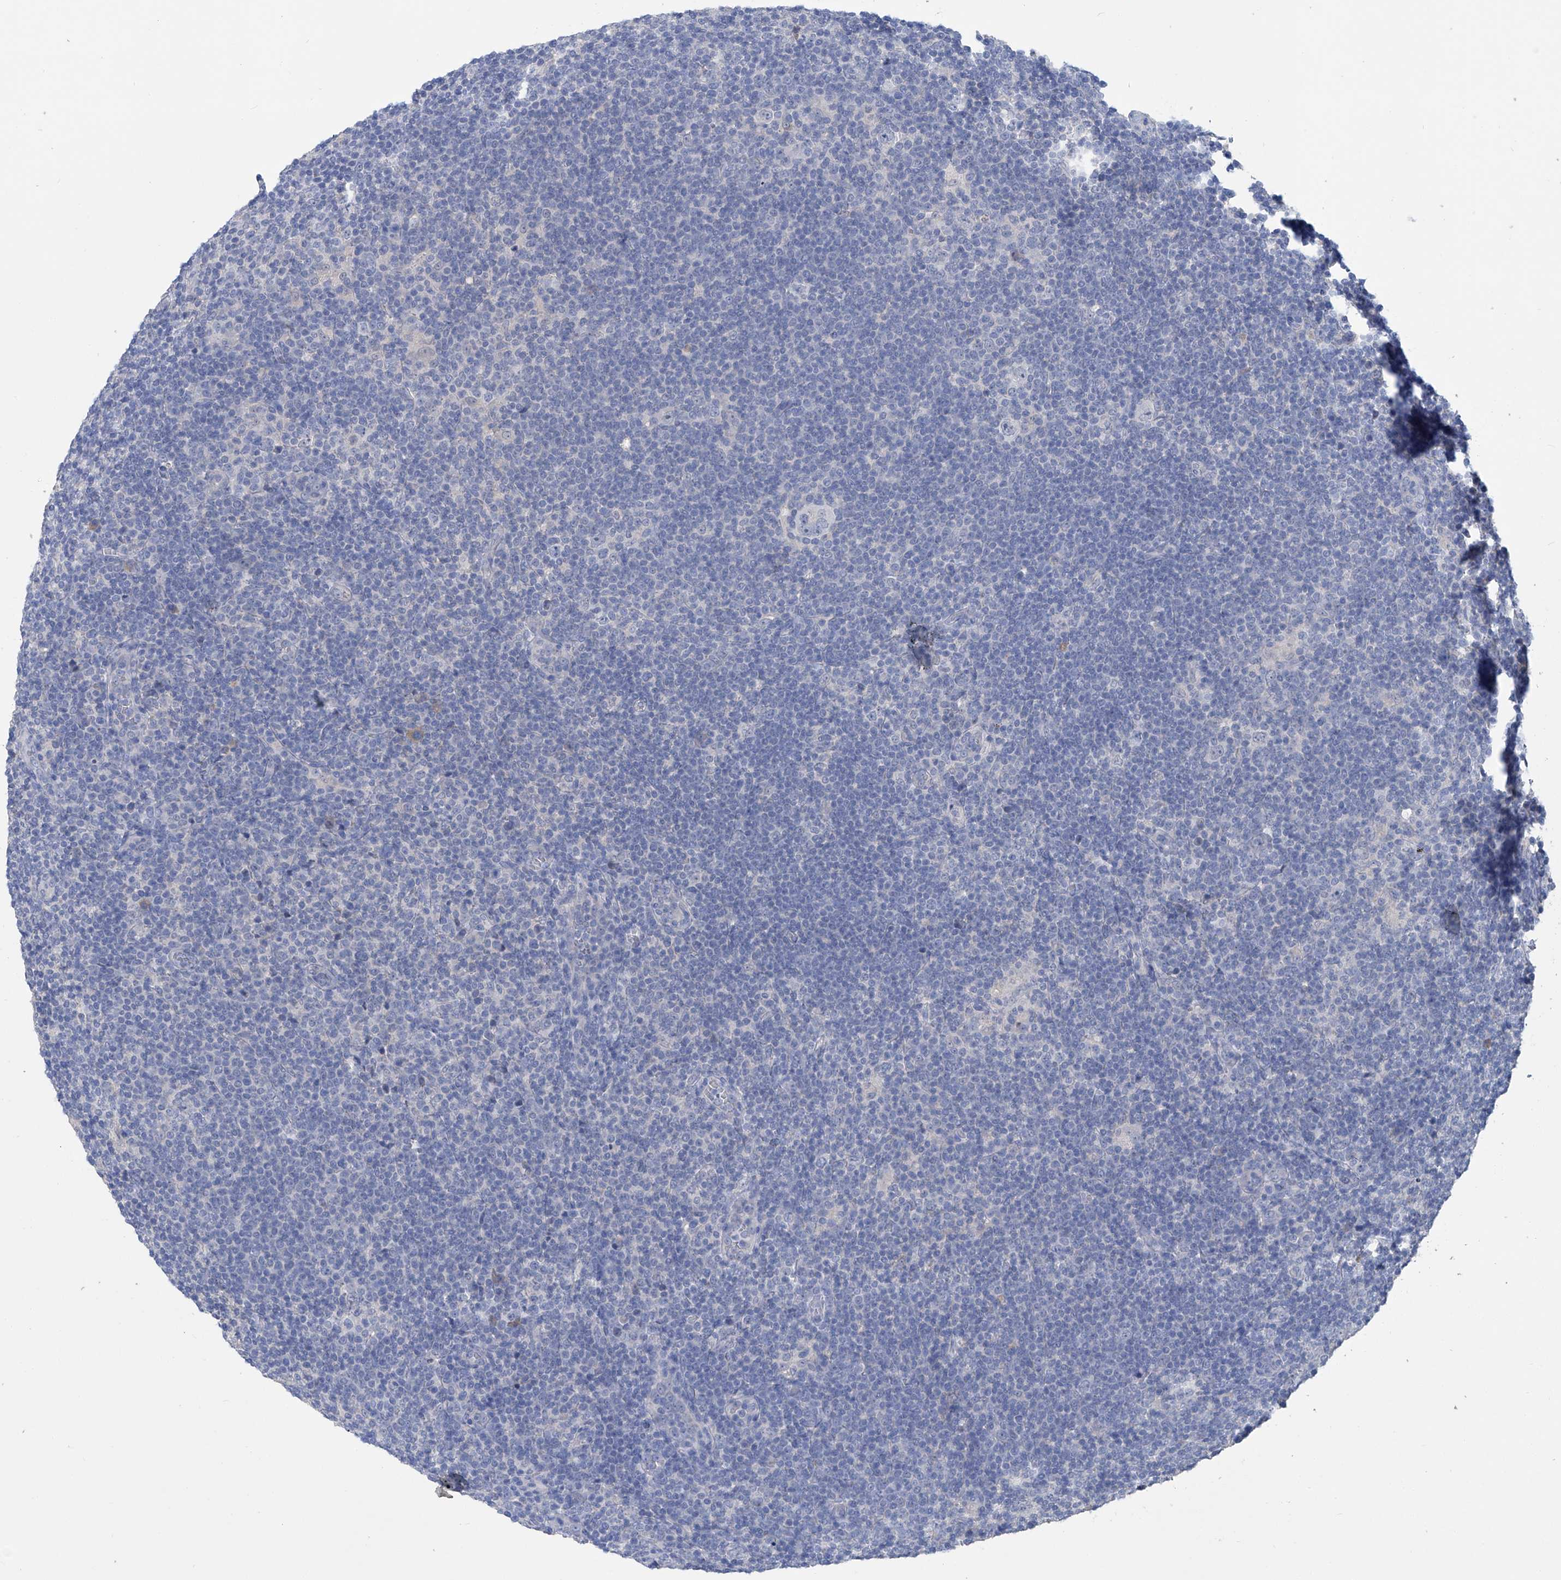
{"staining": {"intensity": "negative", "quantity": "none", "location": "none"}, "tissue": "lymphoma", "cell_type": "Tumor cells", "image_type": "cancer", "snomed": [{"axis": "morphology", "description": "Hodgkin's disease, NOS"}, {"axis": "topography", "description": "Lymph node"}], "caption": "Tumor cells show no significant positivity in lymphoma. The staining was performed using DAB (3,3'-diaminobenzidine) to visualize the protein expression in brown, while the nuclei were stained in blue with hematoxylin (Magnification: 20x).", "gene": "PCSK5", "patient": {"sex": "female", "age": 57}}